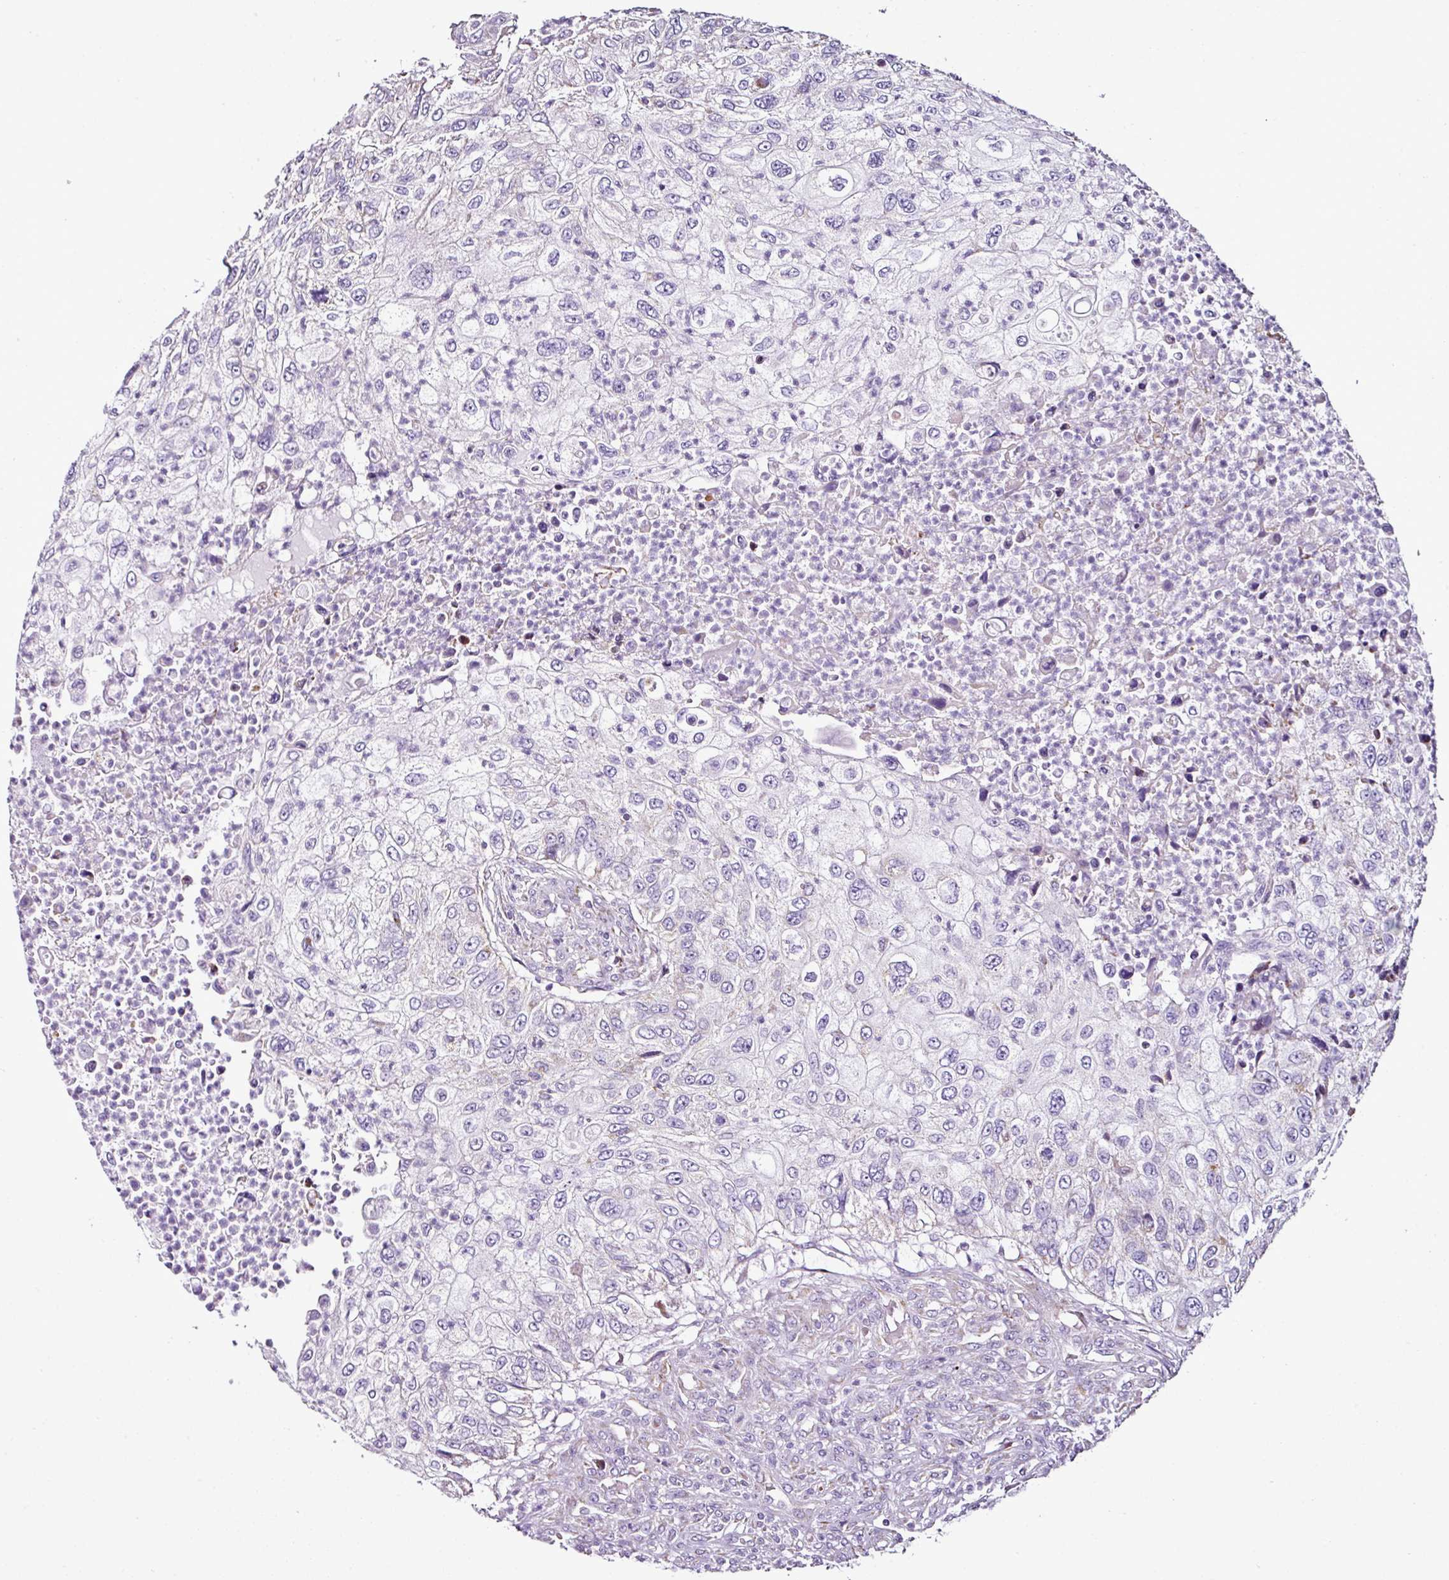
{"staining": {"intensity": "negative", "quantity": "none", "location": "none"}, "tissue": "urothelial cancer", "cell_type": "Tumor cells", "image_type": "cancer", "snomed": [{"axis": "morphology", "description": "Urothelial carcinoma, High grade"}, {"axis": "topography", "description": "Urinary bladder"}], "caption": "This is an IHC photomicrograph of urothelial carcinoma (high-grade). There is no positivity in tumor cells.", "gene": "DPAGT1", "patient": {"sex": "female", "age": 60}}